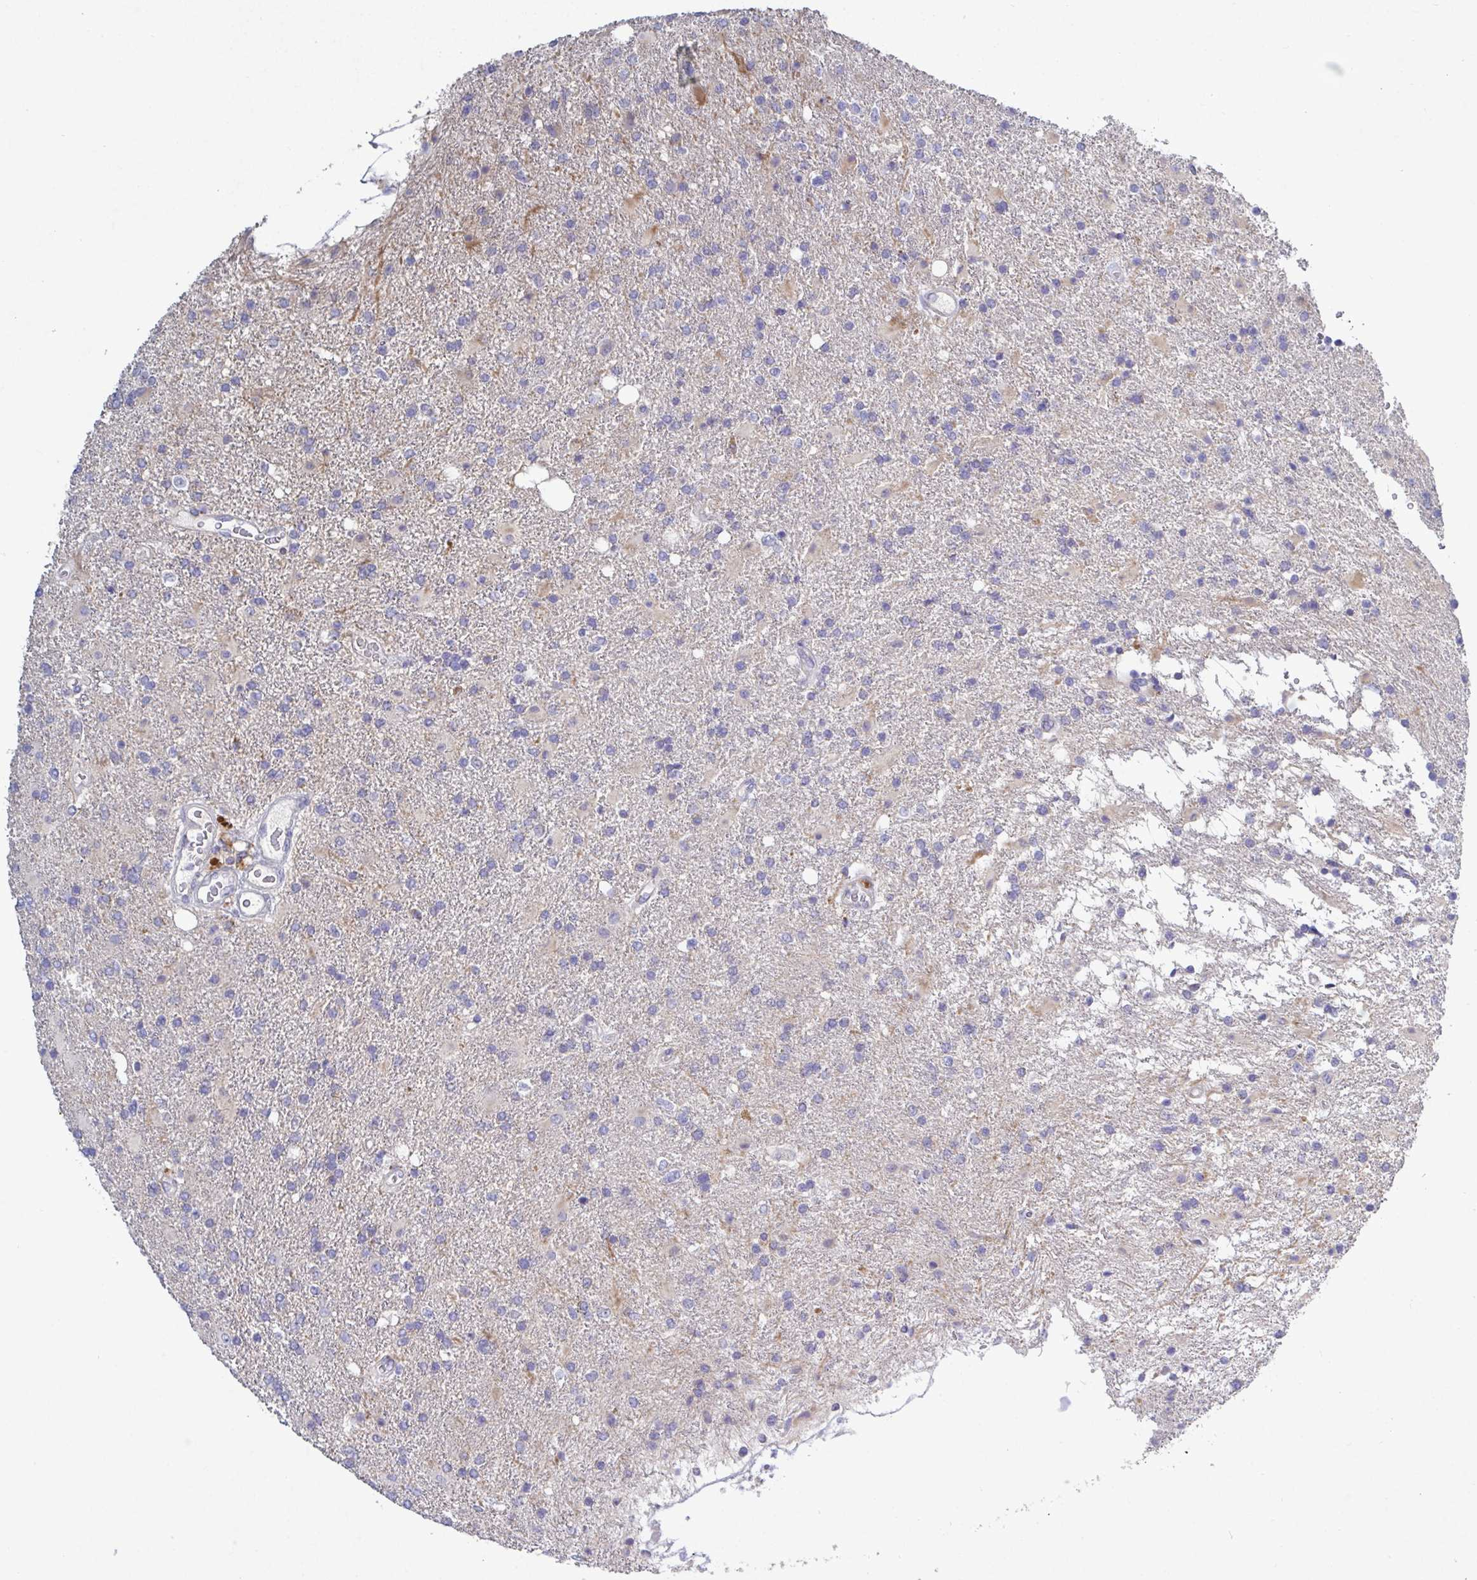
{"staining": {"intensity": "negative", "quantity": "none", "location": "none"}, "tissue": "glioma", "cell_type": "Tumor cells", "image_type": "cancer", "snomed": [{"axis": "morphology", "description": "Glioma, malignant, High grade"}, {"axis": "topography", "description": "Brain"}], "caption": "The image demonstrates no significant expression in tumor cells of malignant glioma (high-grade).", "gene": "GALNT13", "patient": {"sex": "male", "age": 56}}